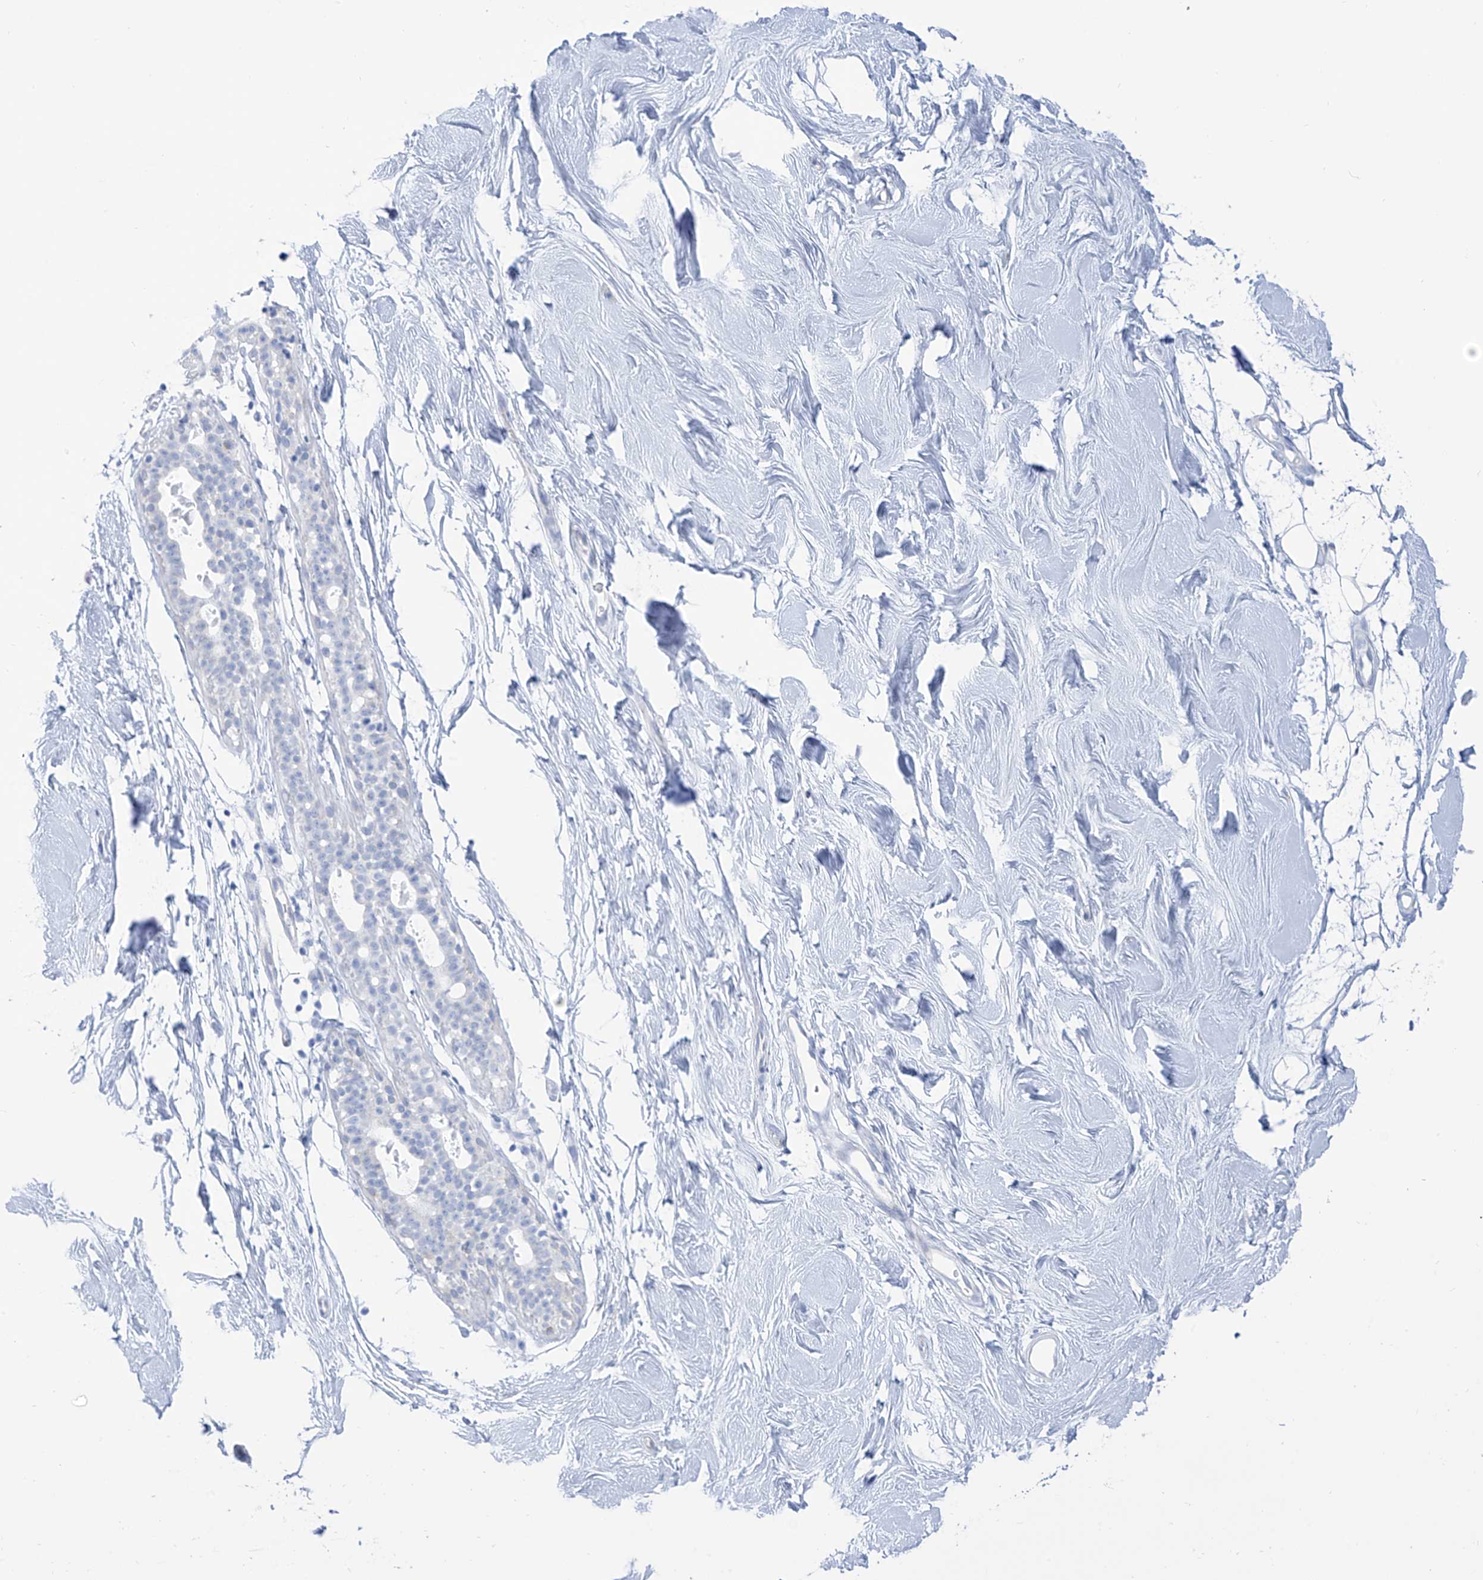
{"staining": {"intensity": "negative", "quantity": "none", "location": "none"}, "tissue": "breast", "cell_type": "Adipocytes", "image_type": "normal", "snomed": [{"axis": "morphology", "description": "Normal tissue, NOS"}, {"axis": "topography", "description": "Breast"}], "caption": "Unremarkable breast was stained to show a protein in brown. There is no significant positivity in adipocytes.", "gene": "RCN2", "patient": {"sex": "female", "age": 26}}